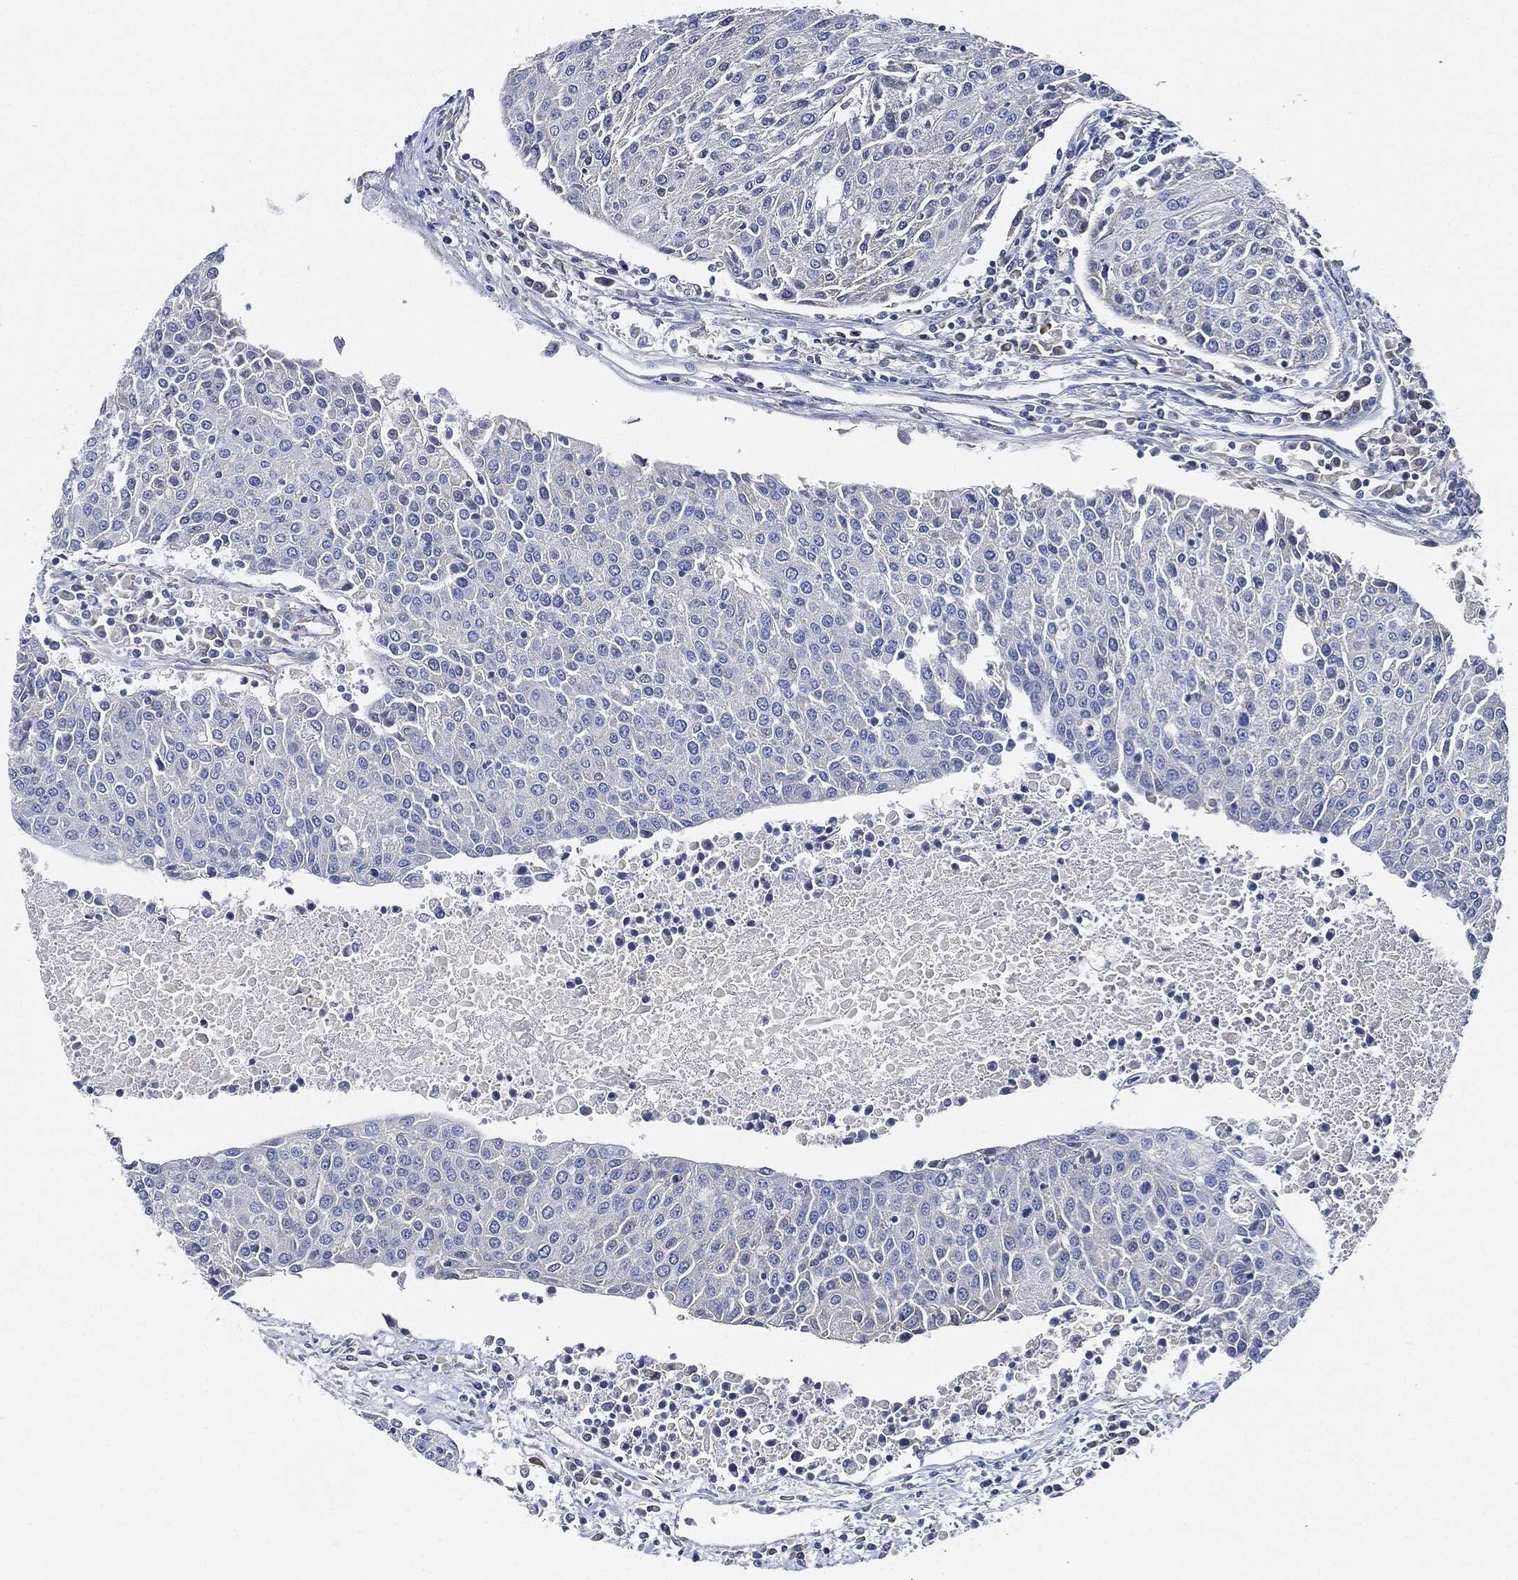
{"staining": {"intensity": "negative", "quantity": "none", "location": "none"}, "tissue": "urothelial cancer", "cell_type": "Tumor cells", "image_type": "cancer", "snomed": [{"axis": "morphology", "description": "Urothelial carcinoma, High grade"}, {"axis": "topography", "description": "Urinary bladder"}], "caption": "Tumor cells are negative for protein expression in human urothelial cancer.", "gene": "THSD1", "patient": {"sex": "female", "age": 85}}